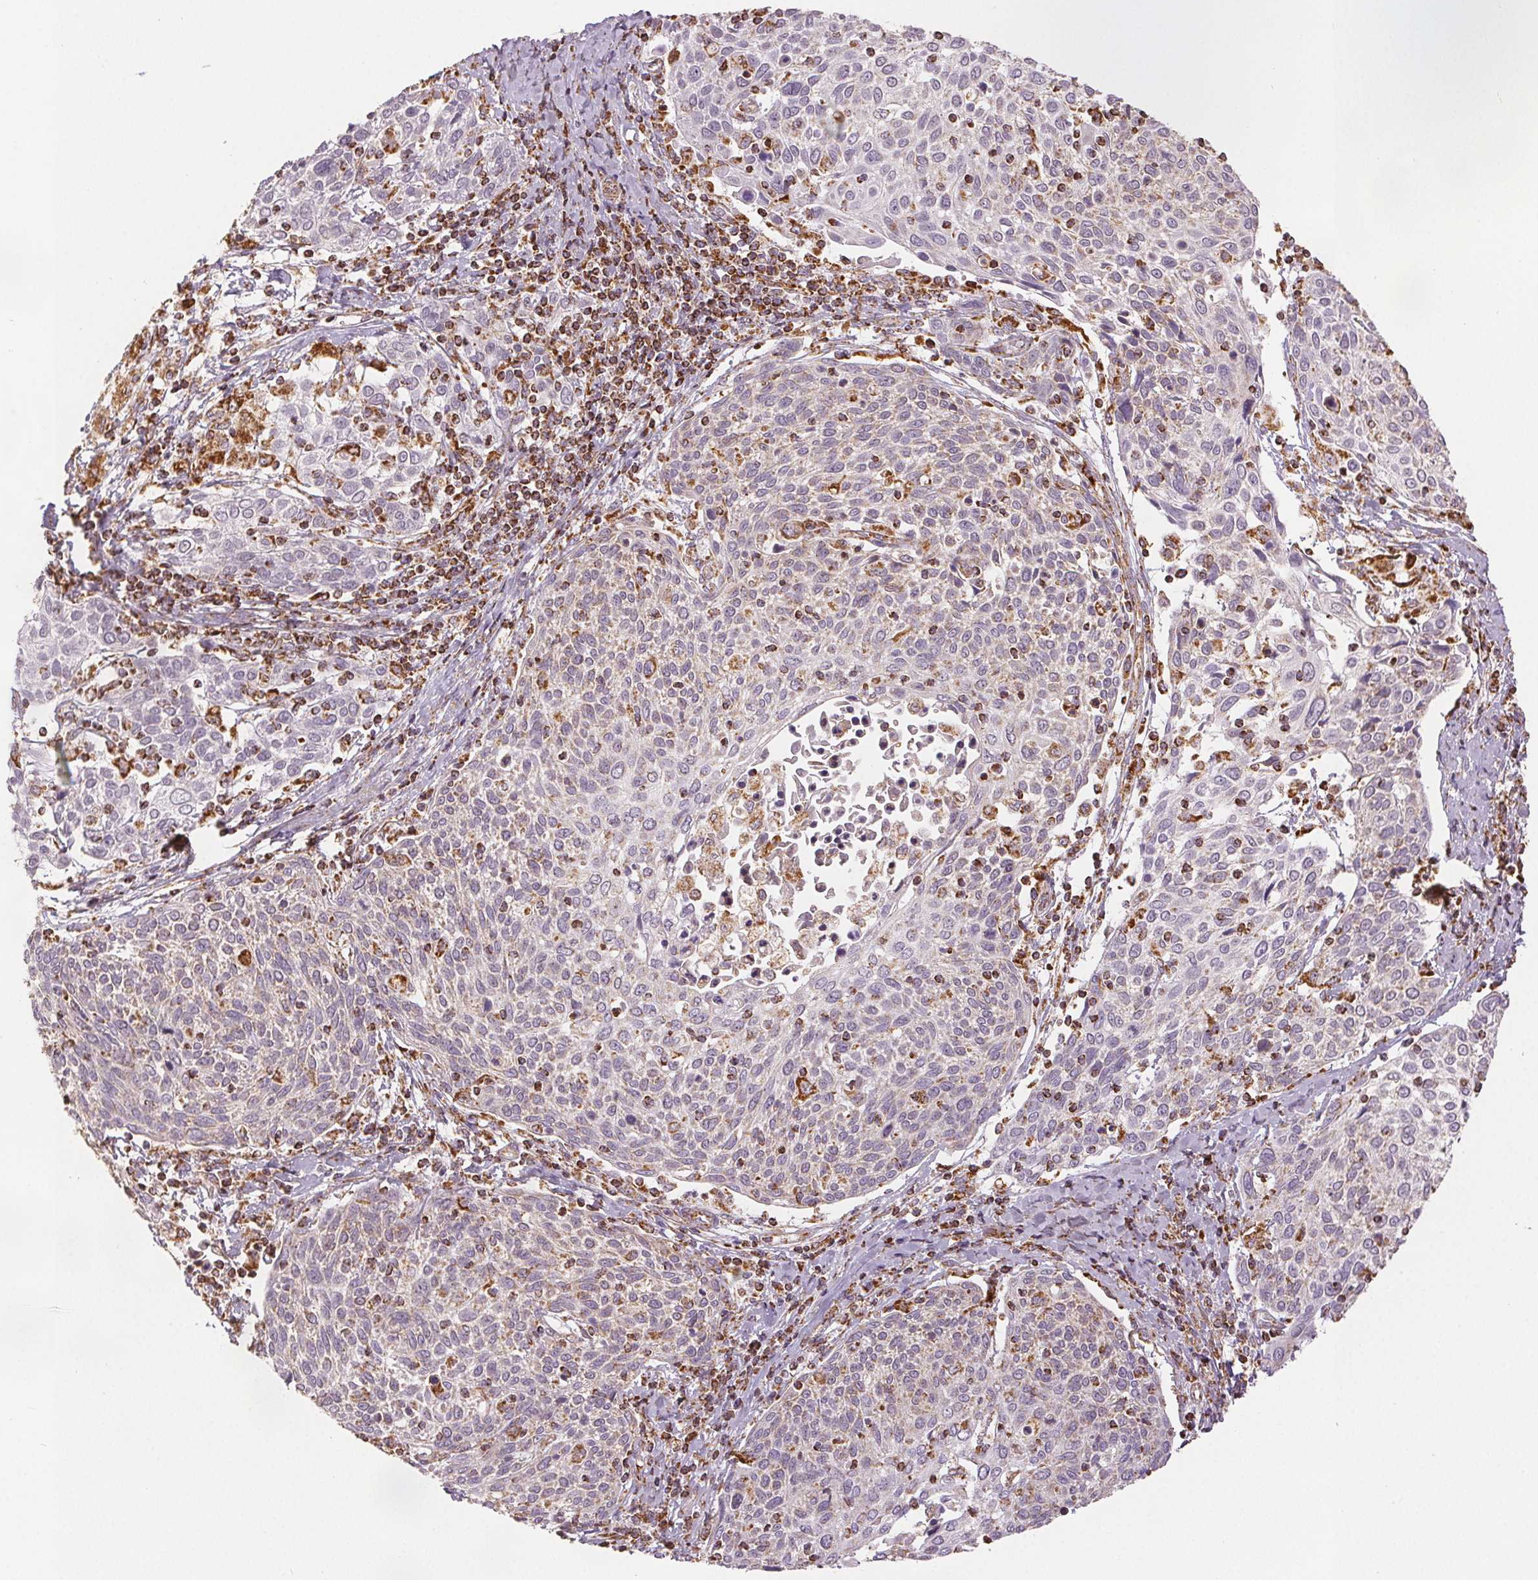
{"staining": {"intensity": "strong", "quantity": "<25%", "location": "cytoplasmic/membranous"}, "tissue": "cervical cancer", "cell_type": "Tumor cells", "image_type": "cancer", "snomed": [{"axis": "morphology", "description": "Squamous cell carcinoma, NOS"}, {"axis": "topography", "description": "Cervix"}], "caption": "Immunohistochemical staining of squamous cell carcinoma (cervical) exhibits strong cytoplasmic/membranous protein staining in about <25% of tumor cells.", "gene": "SDHB", "patient": {"sex": "female", "age": 61}}